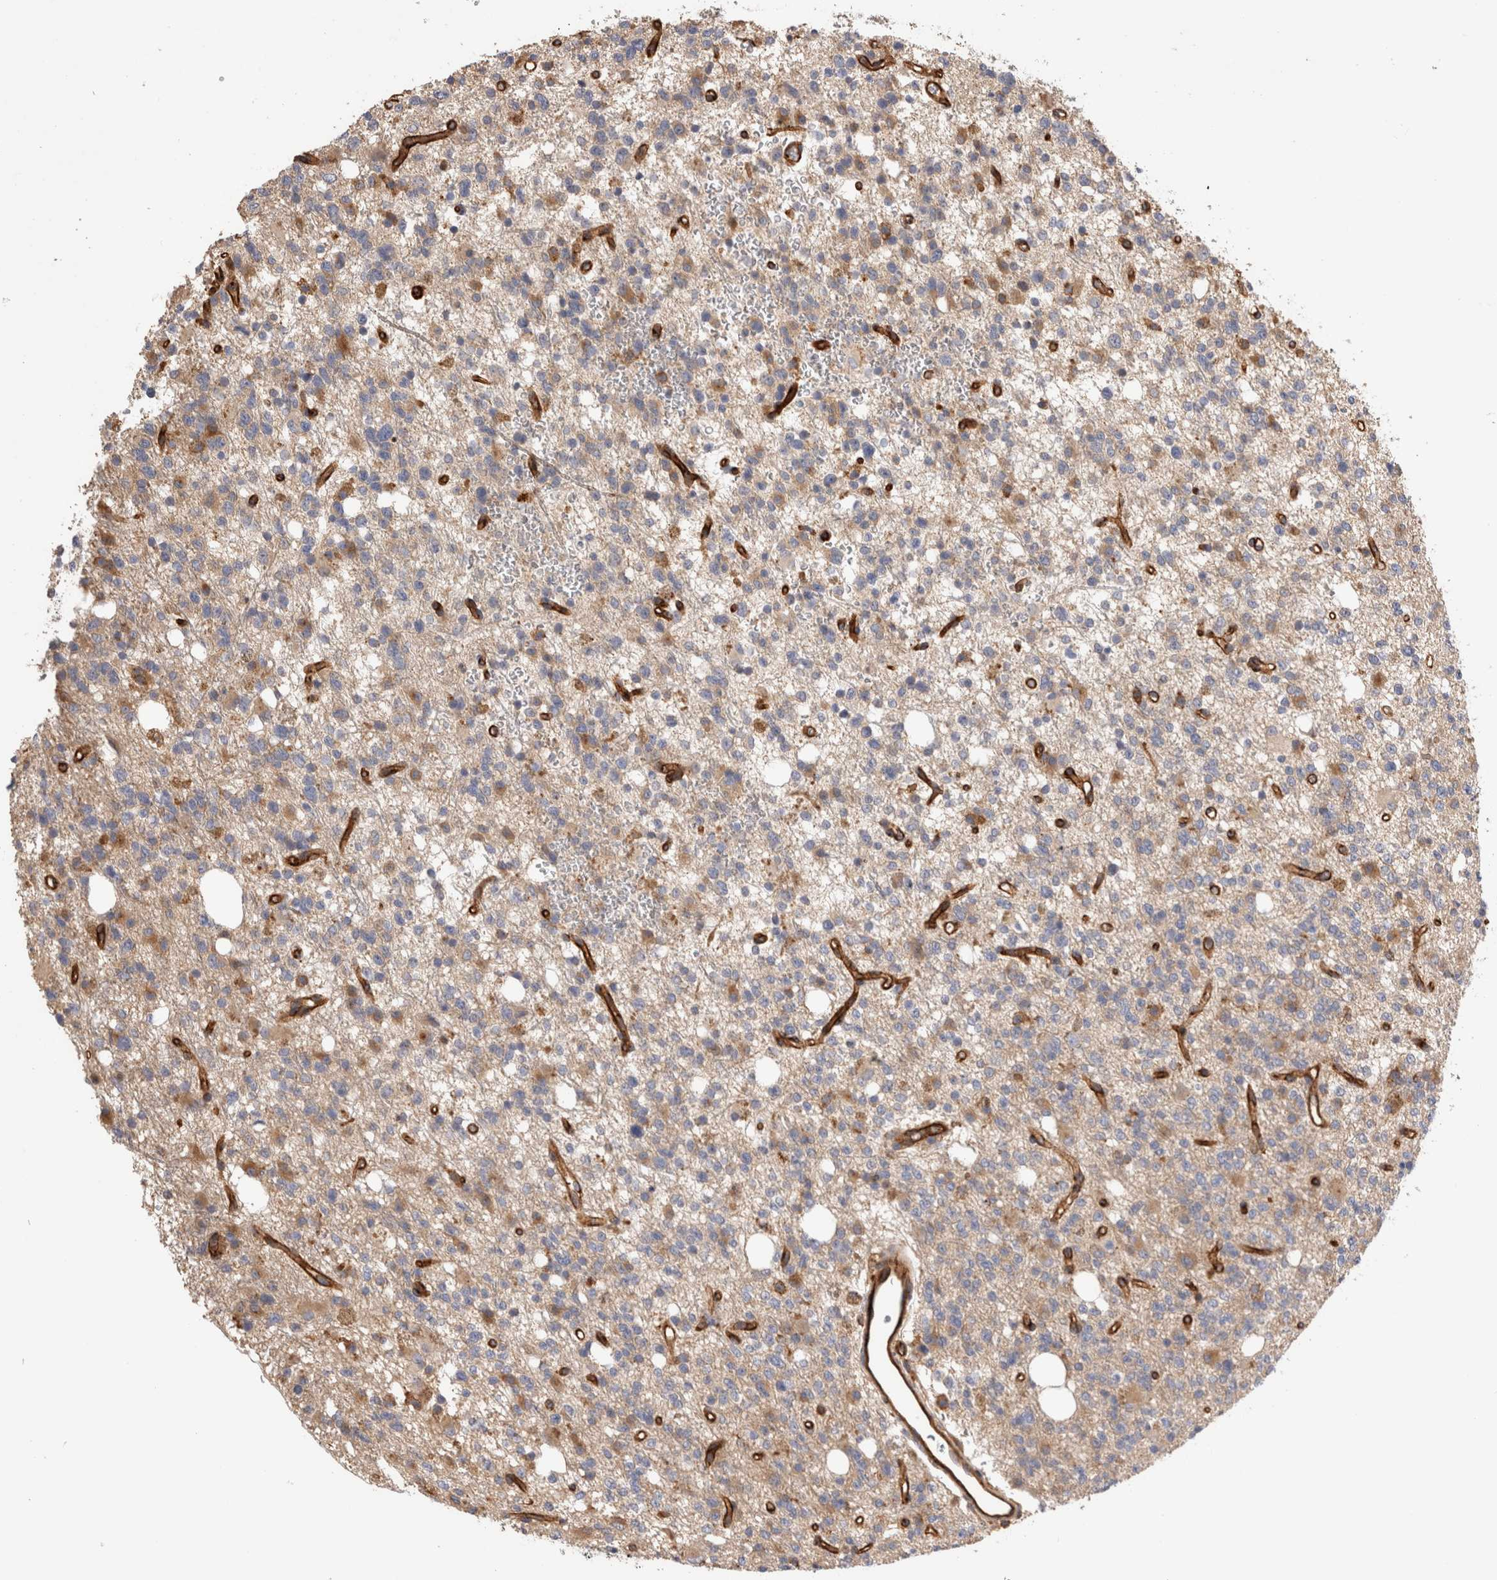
{"staining": {"intensity": "moderate", "quantity": "<25%", "location": "cytoplasmic/membranous"}, "tissue": "glioma", "cell_type": "Tumor cells", "image_type": "cancer", "snomed": [{"axis": "morphology", "description": "Glioma, malignant, High grade"}, {"axis": "topography", "description": "Brain"}], "caption": "Malignant high-grade glioma stained with immunohistochemistry demonstrates moderate cytoplasmic/membranous staining in approximately <25% of tumor cells. (Stains: DAB in brown, nuclei in blue, Microscopy: brightfield microscopy at high magnification).", "gene": "BNIP2", "patient": {"sex": "female", "age": 62}}